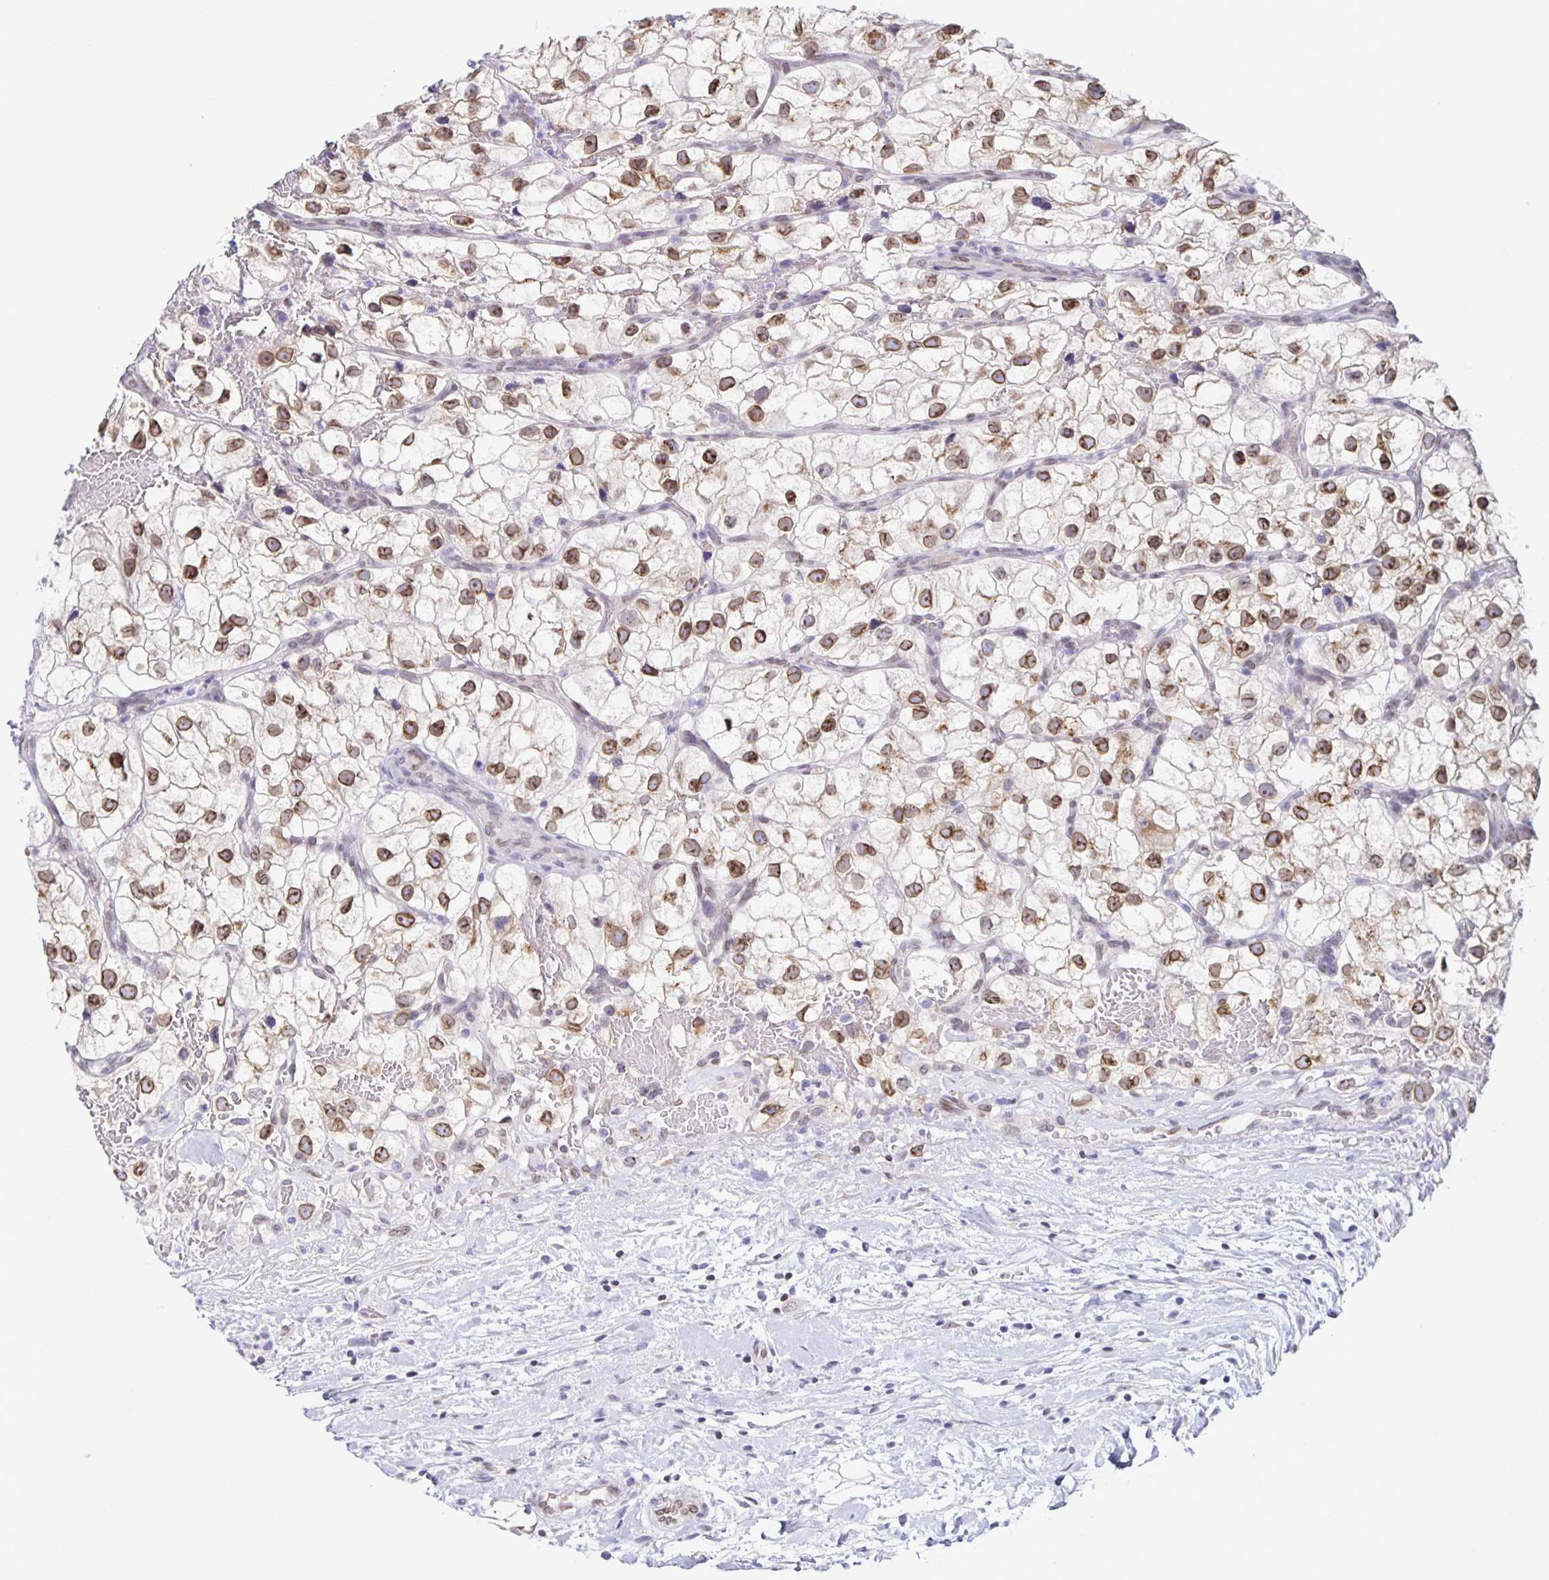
{"staining": {"intensity": "strong", "quantity": ">75%", "location": "cytoplasmic/membranous,nuclear"}, "tissue": "renal cancer", "cell_type": "Tumor cells", "image_type": "cancer", "snomed": [{"axis": "morphology", "description": "Adenocarcinoma, NOS"}, {"axis": "topography", "description": "Kidney"}], "caption": "The micrograph shows staining of renal cancer, revealing strong cytoplasmic/membranous and nuclear protein expression (brown color) within tumor cells. The staining is performed using DAB brown chromogen to label protein expression. The nuclei are counter-stained blue using hematoxylin.", "gene": "SYNE2", "patient": {"sex": "male", "age": 59}}